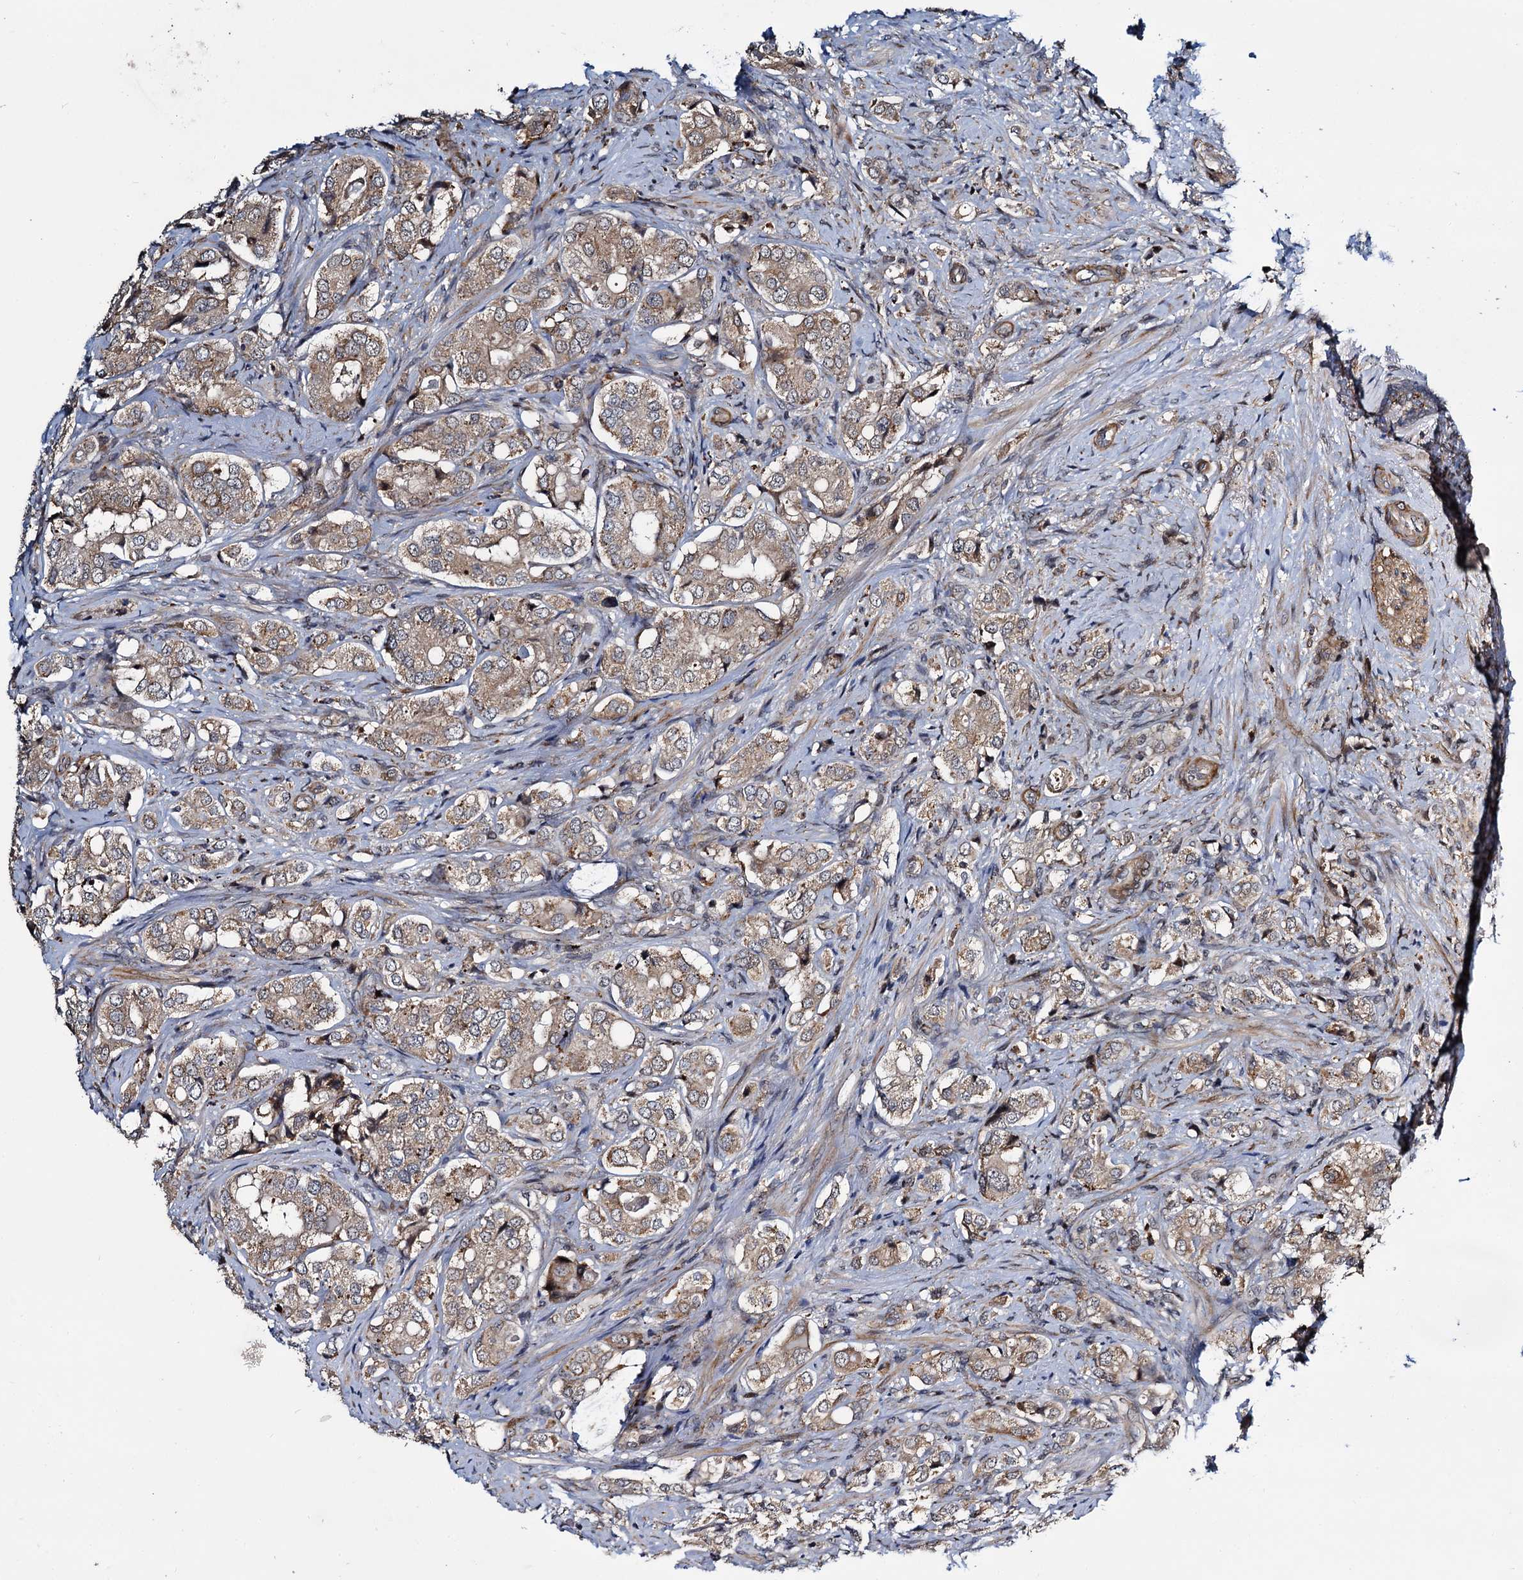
{"staining": {"intensity": "moderate", "quantity": ">75%", "location": "cytoplasmic/membranous"}, "tissue": "prostate cancer", "cell_type": "Tumor cells", "image_type": "cancer", "snomed": [{"axis": "morphology", "description": "Adenocarcinoma, High grade"}, {"axis": "topography", "description": "Prostate"}], "caption": "Immunohistochemical staining of human prostate high-grade adenocarcinoma shows medium levels of moderate cytoplasmic/membranous protein positivity in about >75% of tumor cells.", "gene": "ARHGAP42", "patient": {"sex": "male", "age": 65}}